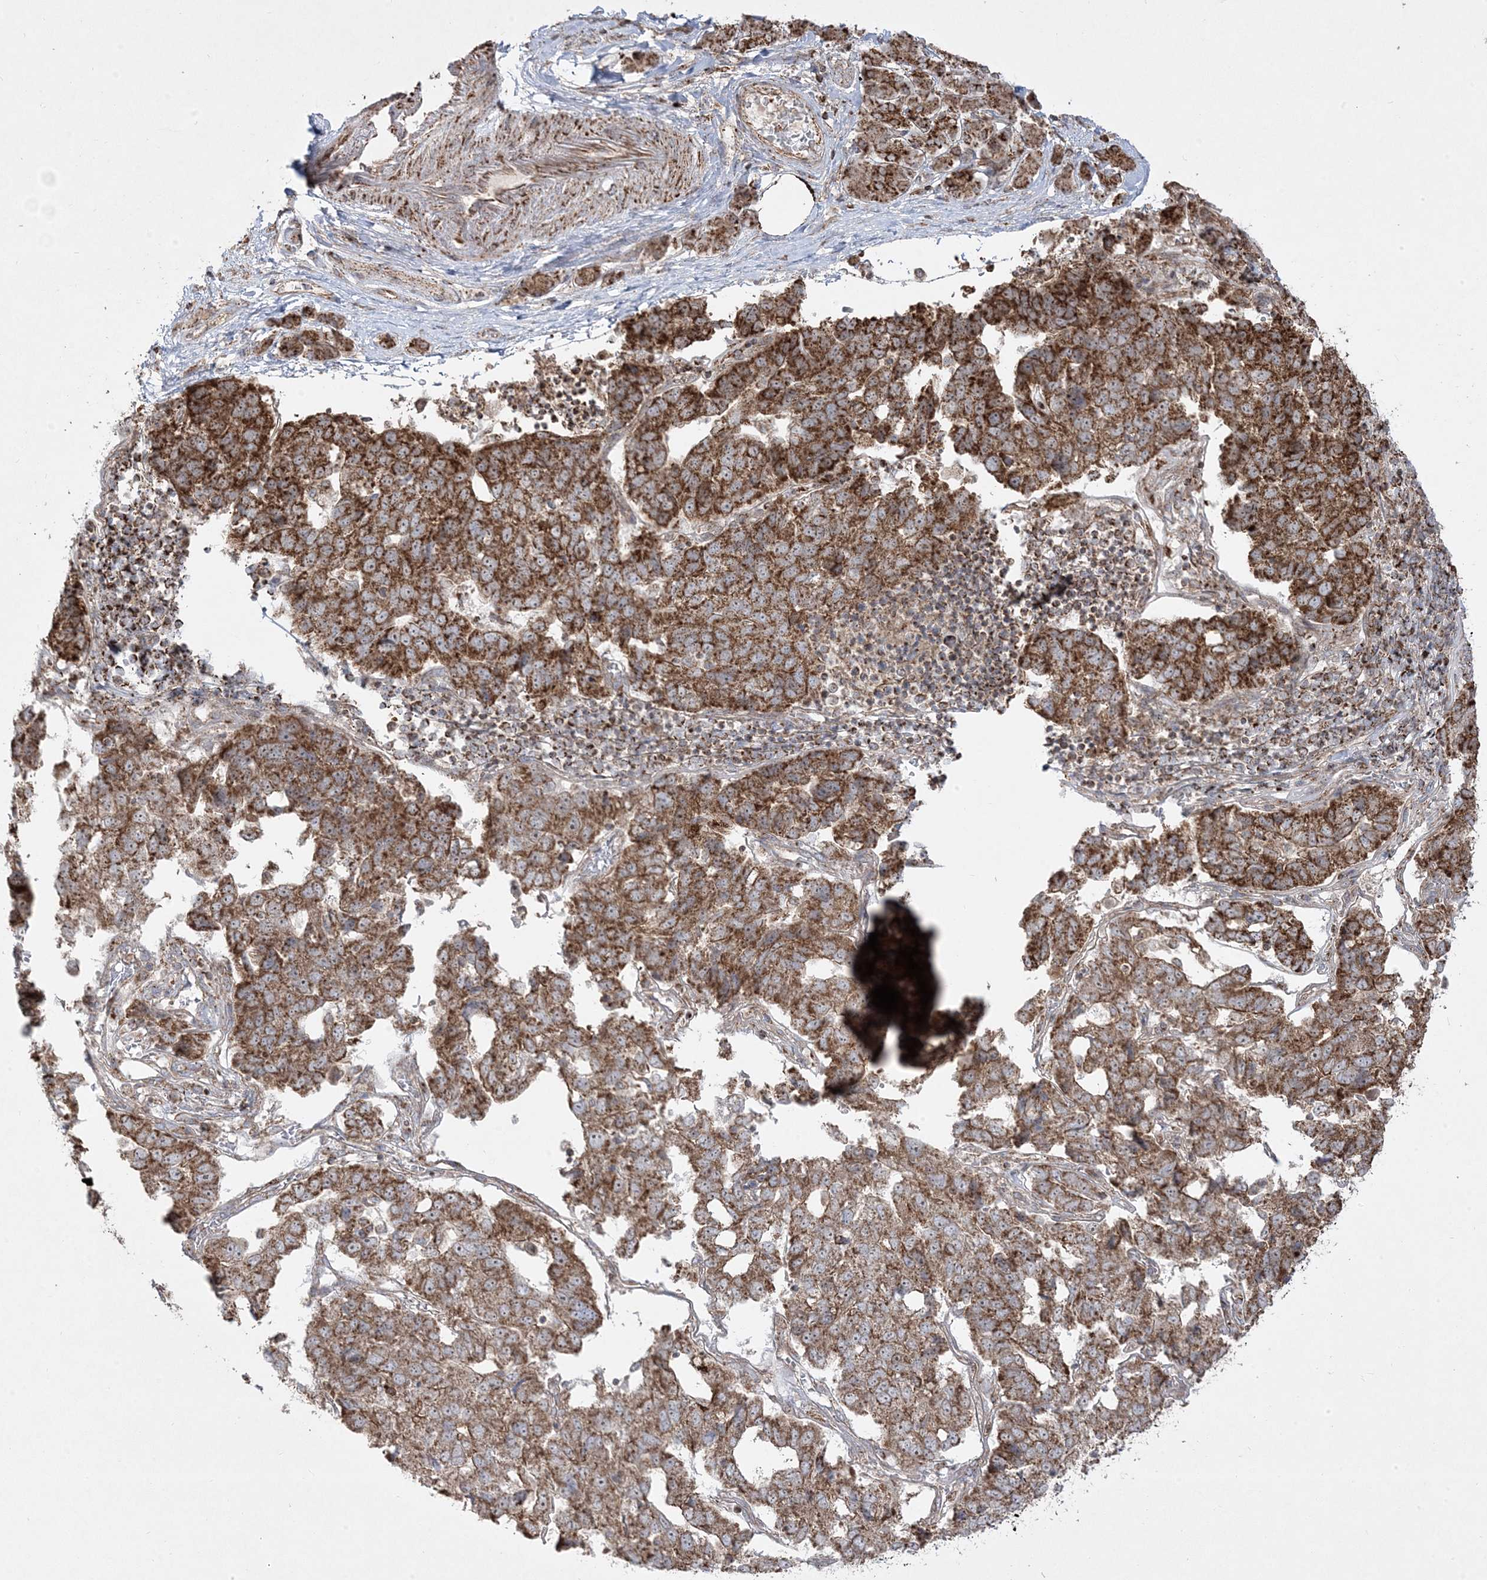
{"staining": {"intensity": "strong", "quantity": ">75%", "location": "cytoplasmic/membranous"}, "tissue": "pancreatic cancer", "cell_type": "Tumor cells", "image_type": "cancer", "snomed": [{"axis": "morphology", "description": "Adenocarcinoma, NOS"}, {"axis": "topography", "description": "Pancreas"}], "caption": "Pancreatic cancer (adenocarcinoma) stained with a brown dye exhibits strong cytoplasmic/membranous positive expression in approximately >75% of tumor cells.", "gene": "CLUAP1", "patient": {"sex": "female", "age": 61}}